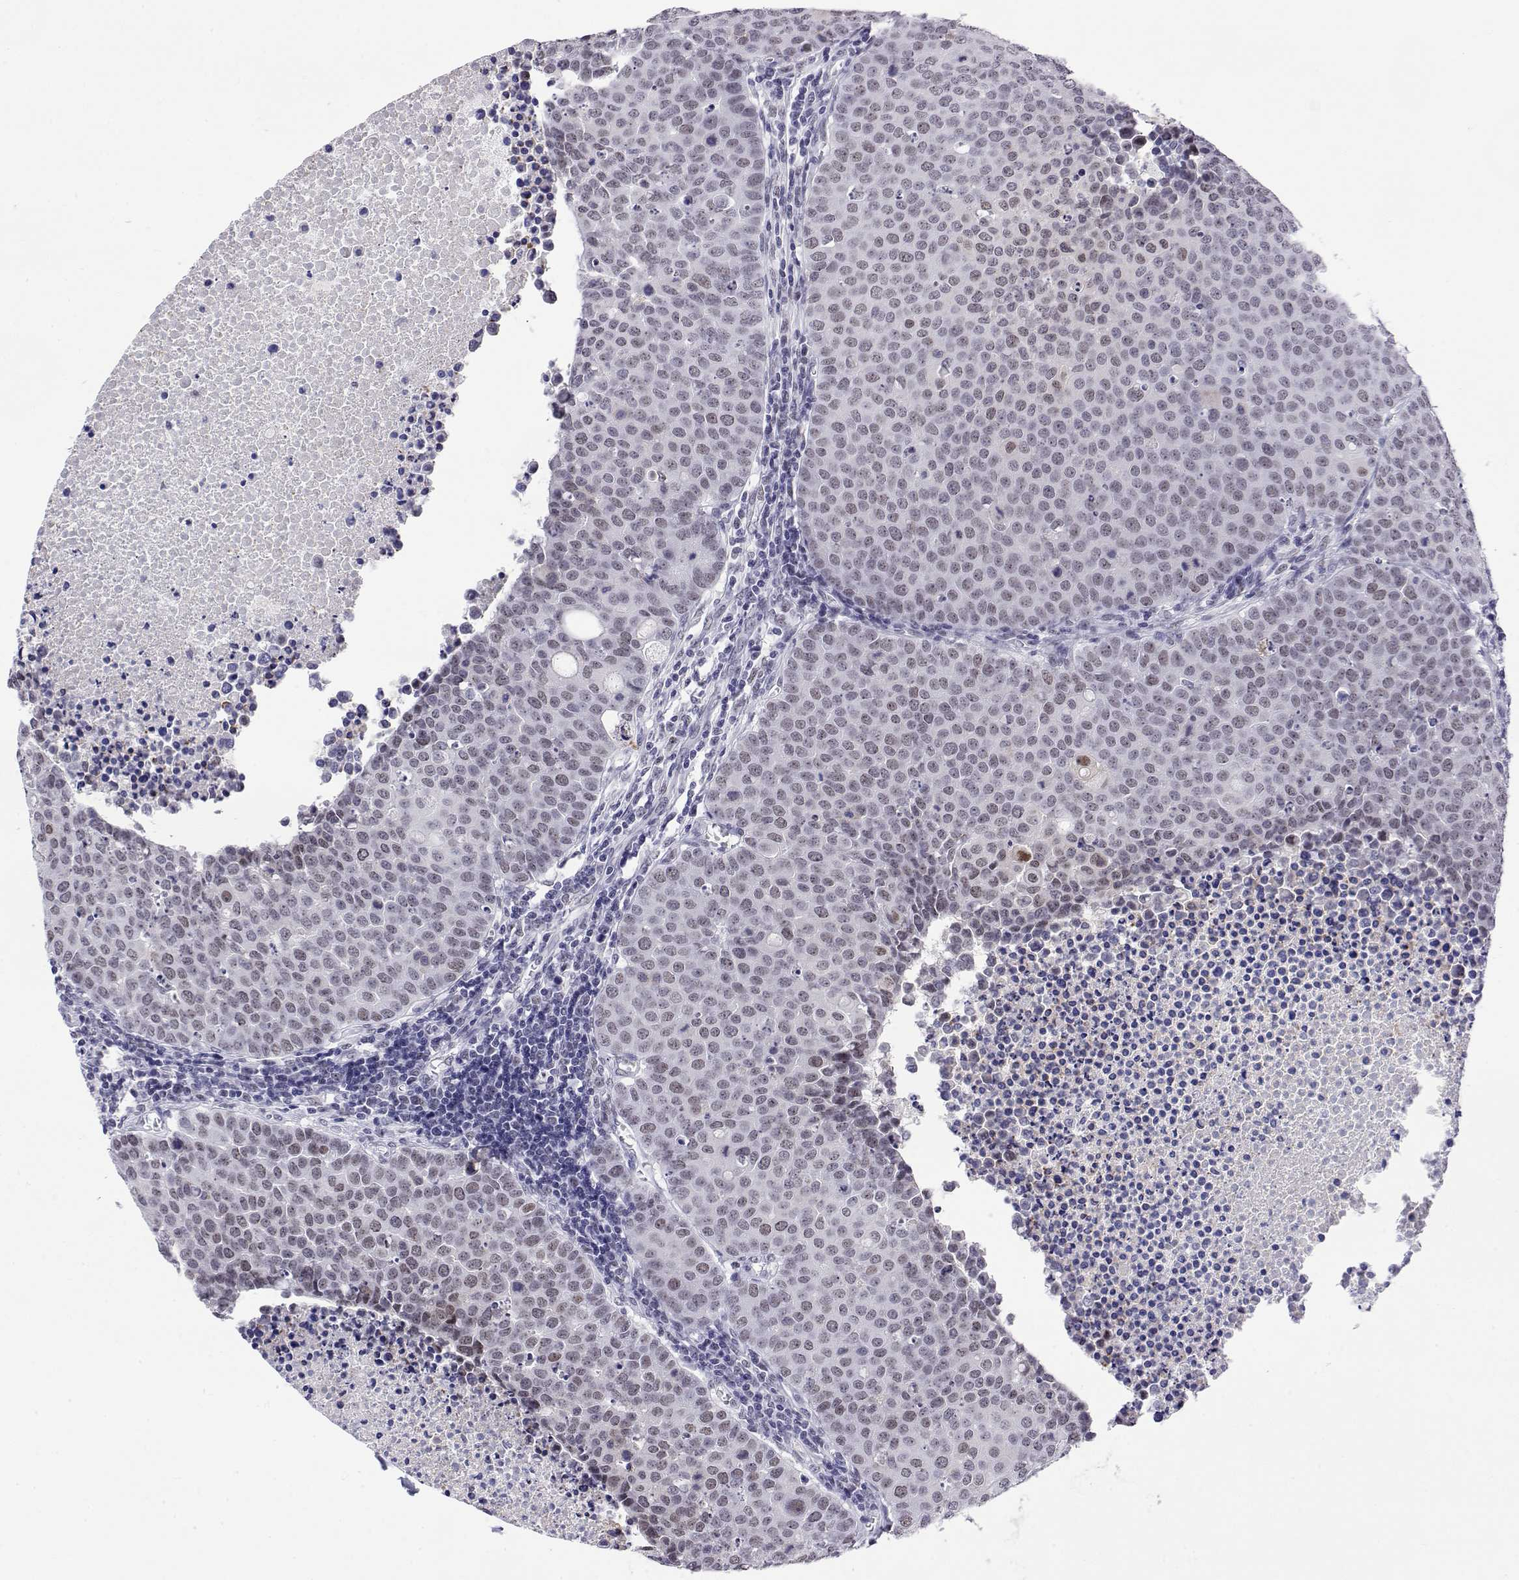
{"staining": {"intensity": "weak", "quantity": "<25%", "location": "nuclear"}, "tissue": "carcinoid", "cell_type": "Tumor cells", "image_type": "cancer", "snomed": [{"axis": "morphology", "description": "Carcinoid, malignant, NOS"}, {"axis": "topography", "description": "Colon"}], "caption": "A high-resolution photomicrograph shows immunohistochemistry (IHC) staining of carcinoid (malignant), which demonstrates no significant staining in tumor cells.", "gene": "POLDIP3", "patient": {"sex": "male", "age": 81}}